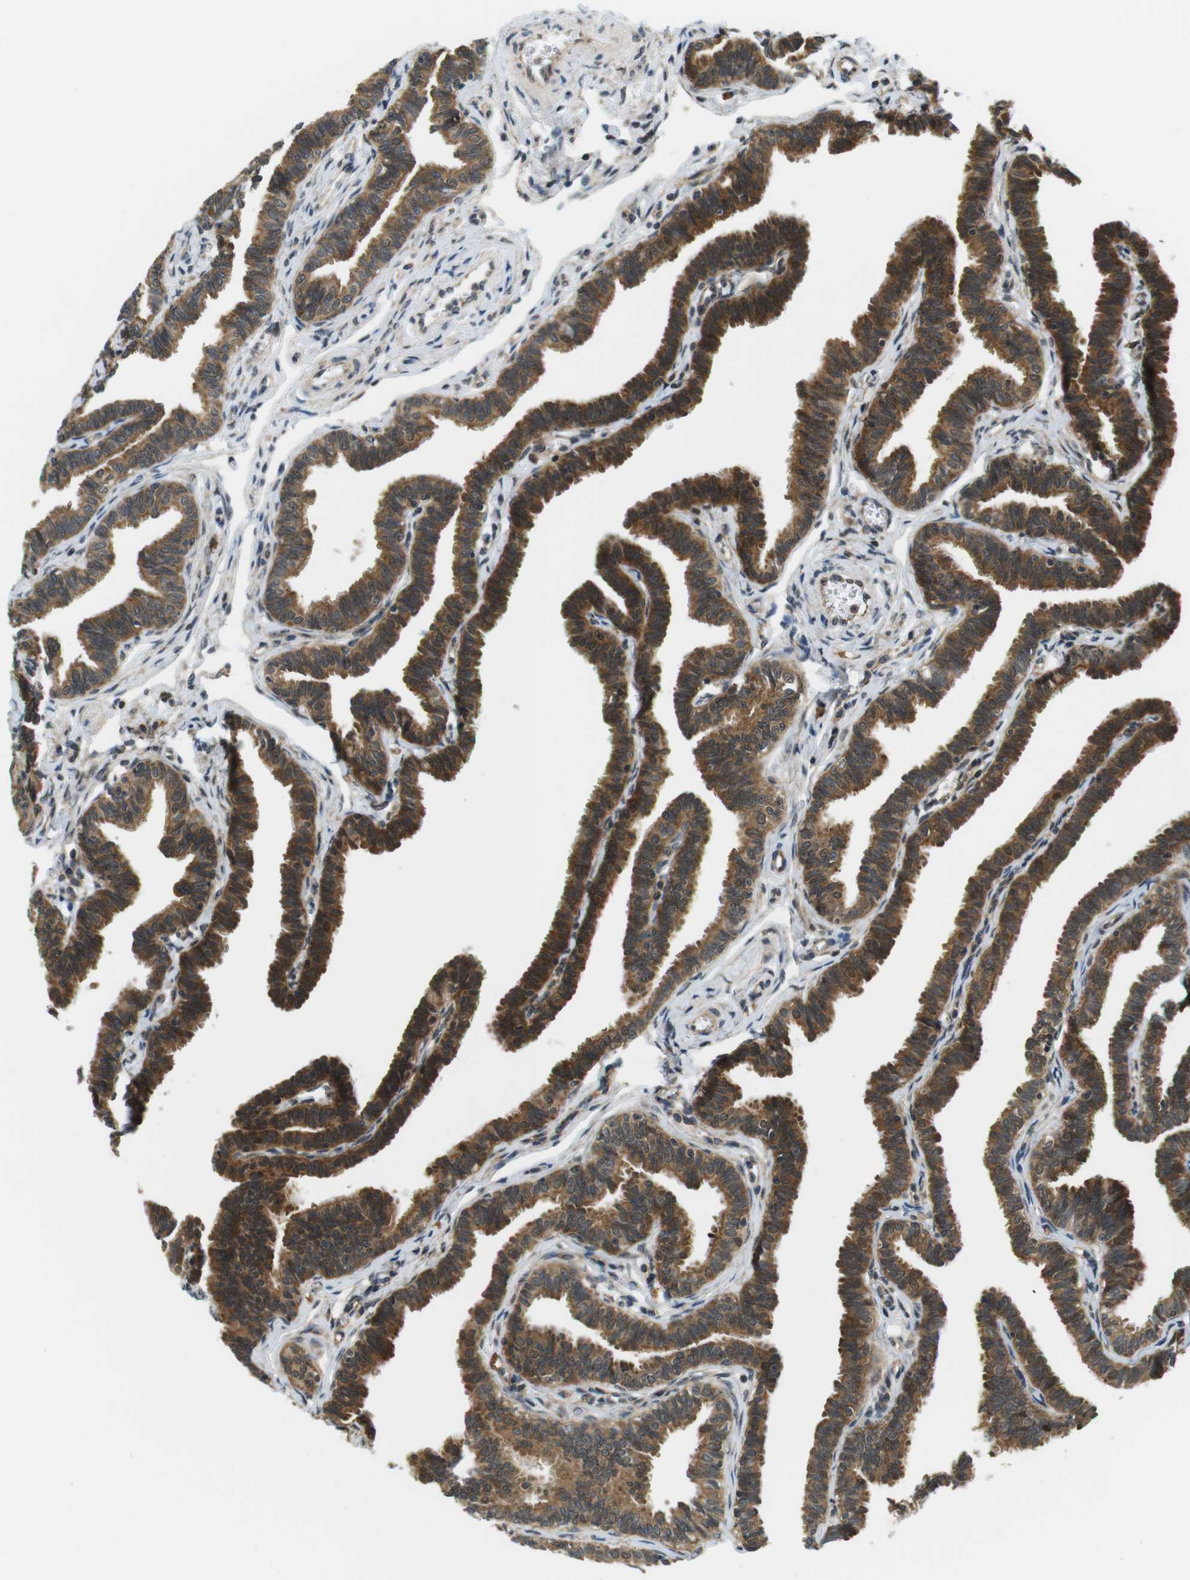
{"staining": {"intensity": "strong", "quantity": ">75%", "location": "cytoplasmic/membranous,nuclear"}, "tissue": "fallopian tube", "cell_type": "Glandular cells", "image_type": "normal", "snomed": [{"axis": "morphology", "description": "Normal tissue, NOS"}, {"axis": "topography", "description": "Fallopian tube"}, {"axis": "topography", "description": "Ovary"}], "caption": "This histopathology image demonstrates benign fallopian tube stained with immunohistochemistry (IHC) to label a protein in brown. The cytoplasmic/membranous,nuclear of glandular cells show strong positivity for the protein. Nuclei are counter-stained blue.", "gene": "CSNK2B", "patient": {"sex": "female", "age": 23}}